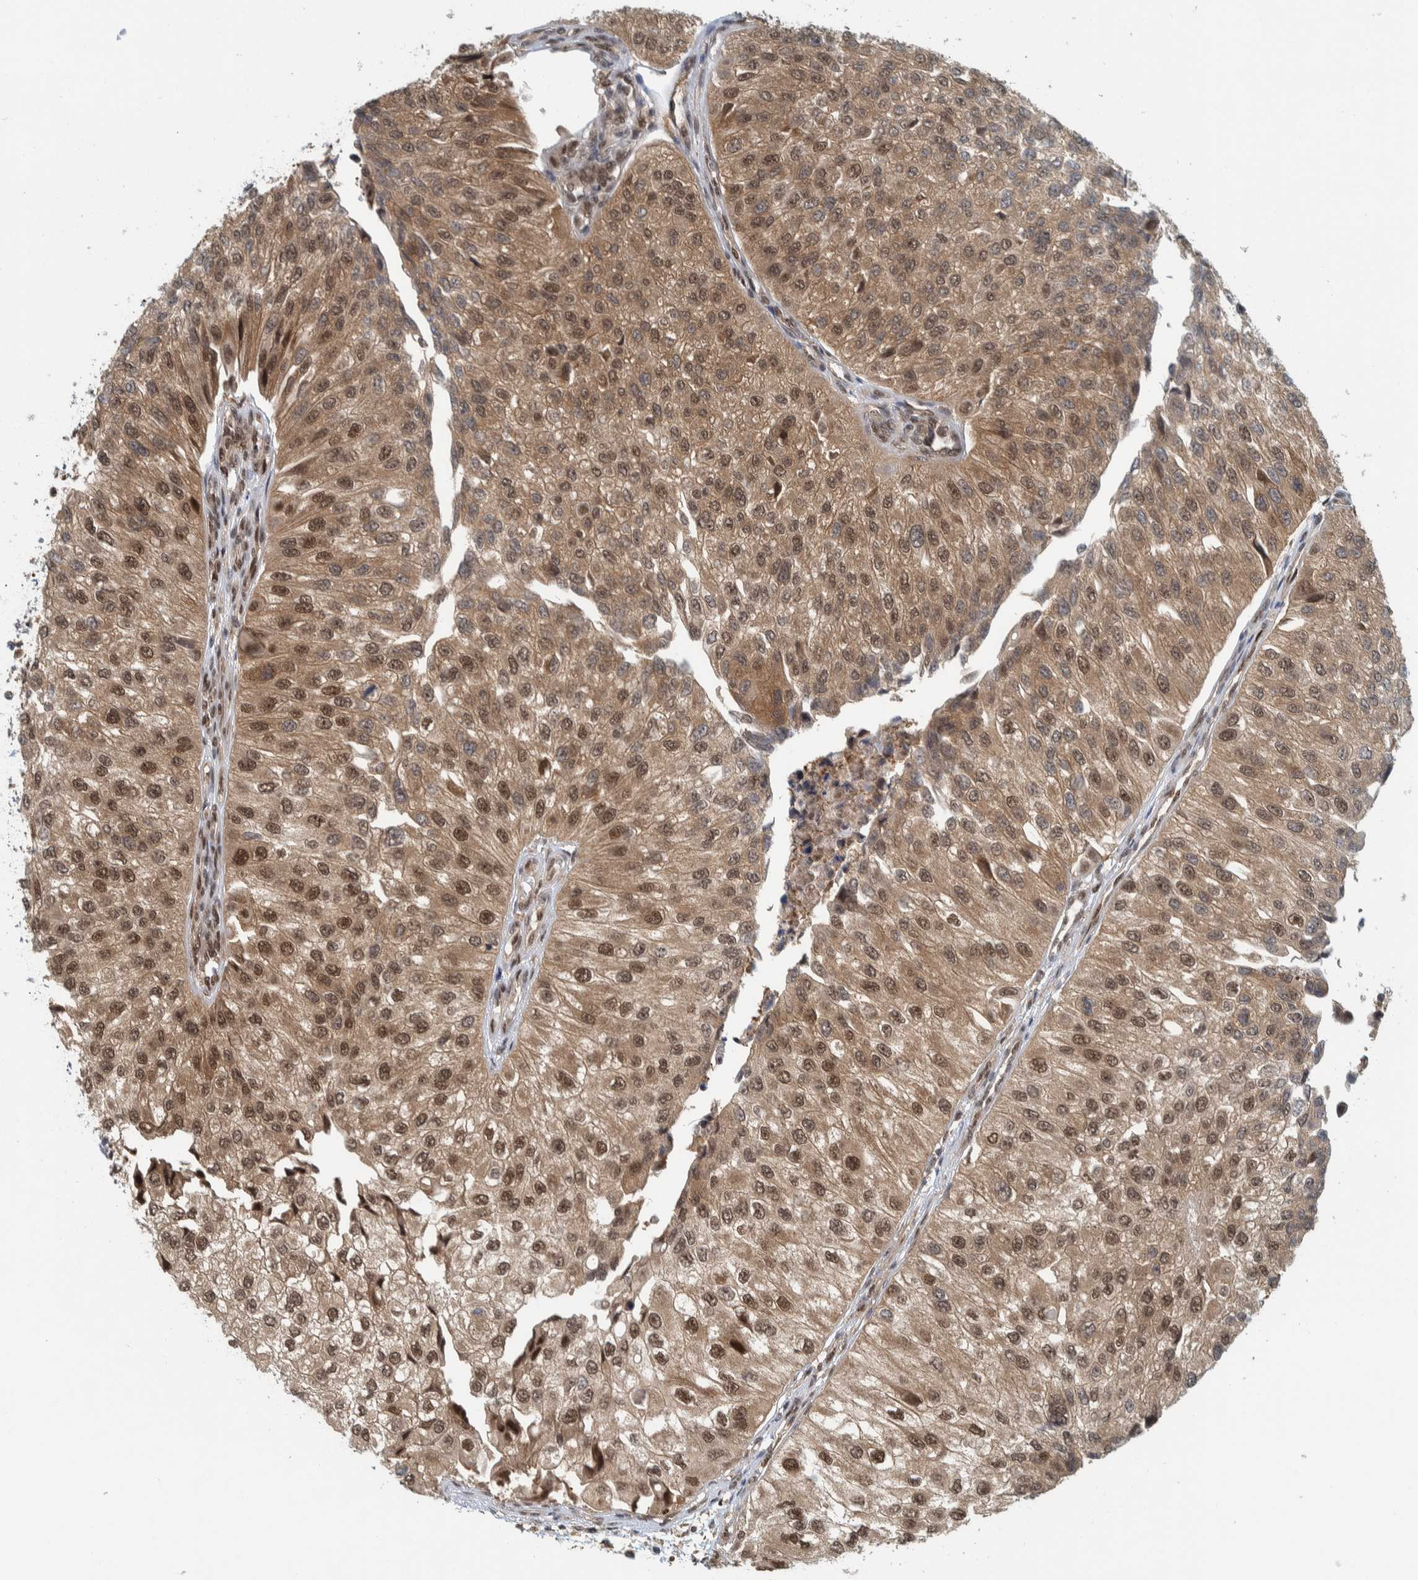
{"staining": {"intensity": "moderate", "quantity": ">75%", "location": "cytoplasmic/membranous,nuclear"}, "tissue": "urothelial cancer", "cell_type": "Tumor cells", "image_type": "cancer", "snomed": [{"axis": "morphology", "description": "Urothelial carcinoma, High grade"}, {"axis": "topography", "description": "Kidney"}, {"axis": "topography", "description": "Urinary bladder"}], "caption": "IHC of human urothelial carcinoma (high-grade) displays medium levels of moderate cytoplasmic/membranous and nuclear staining in approximately >75% of tumor cells. The staining was performed using DAB to visualize the protein expression in brown, while the nuclei were stained in blue with hematoxylin (Magnification: 20x).", "gene": "COPS3", "patient": {"sex": "male", "age": 77}}